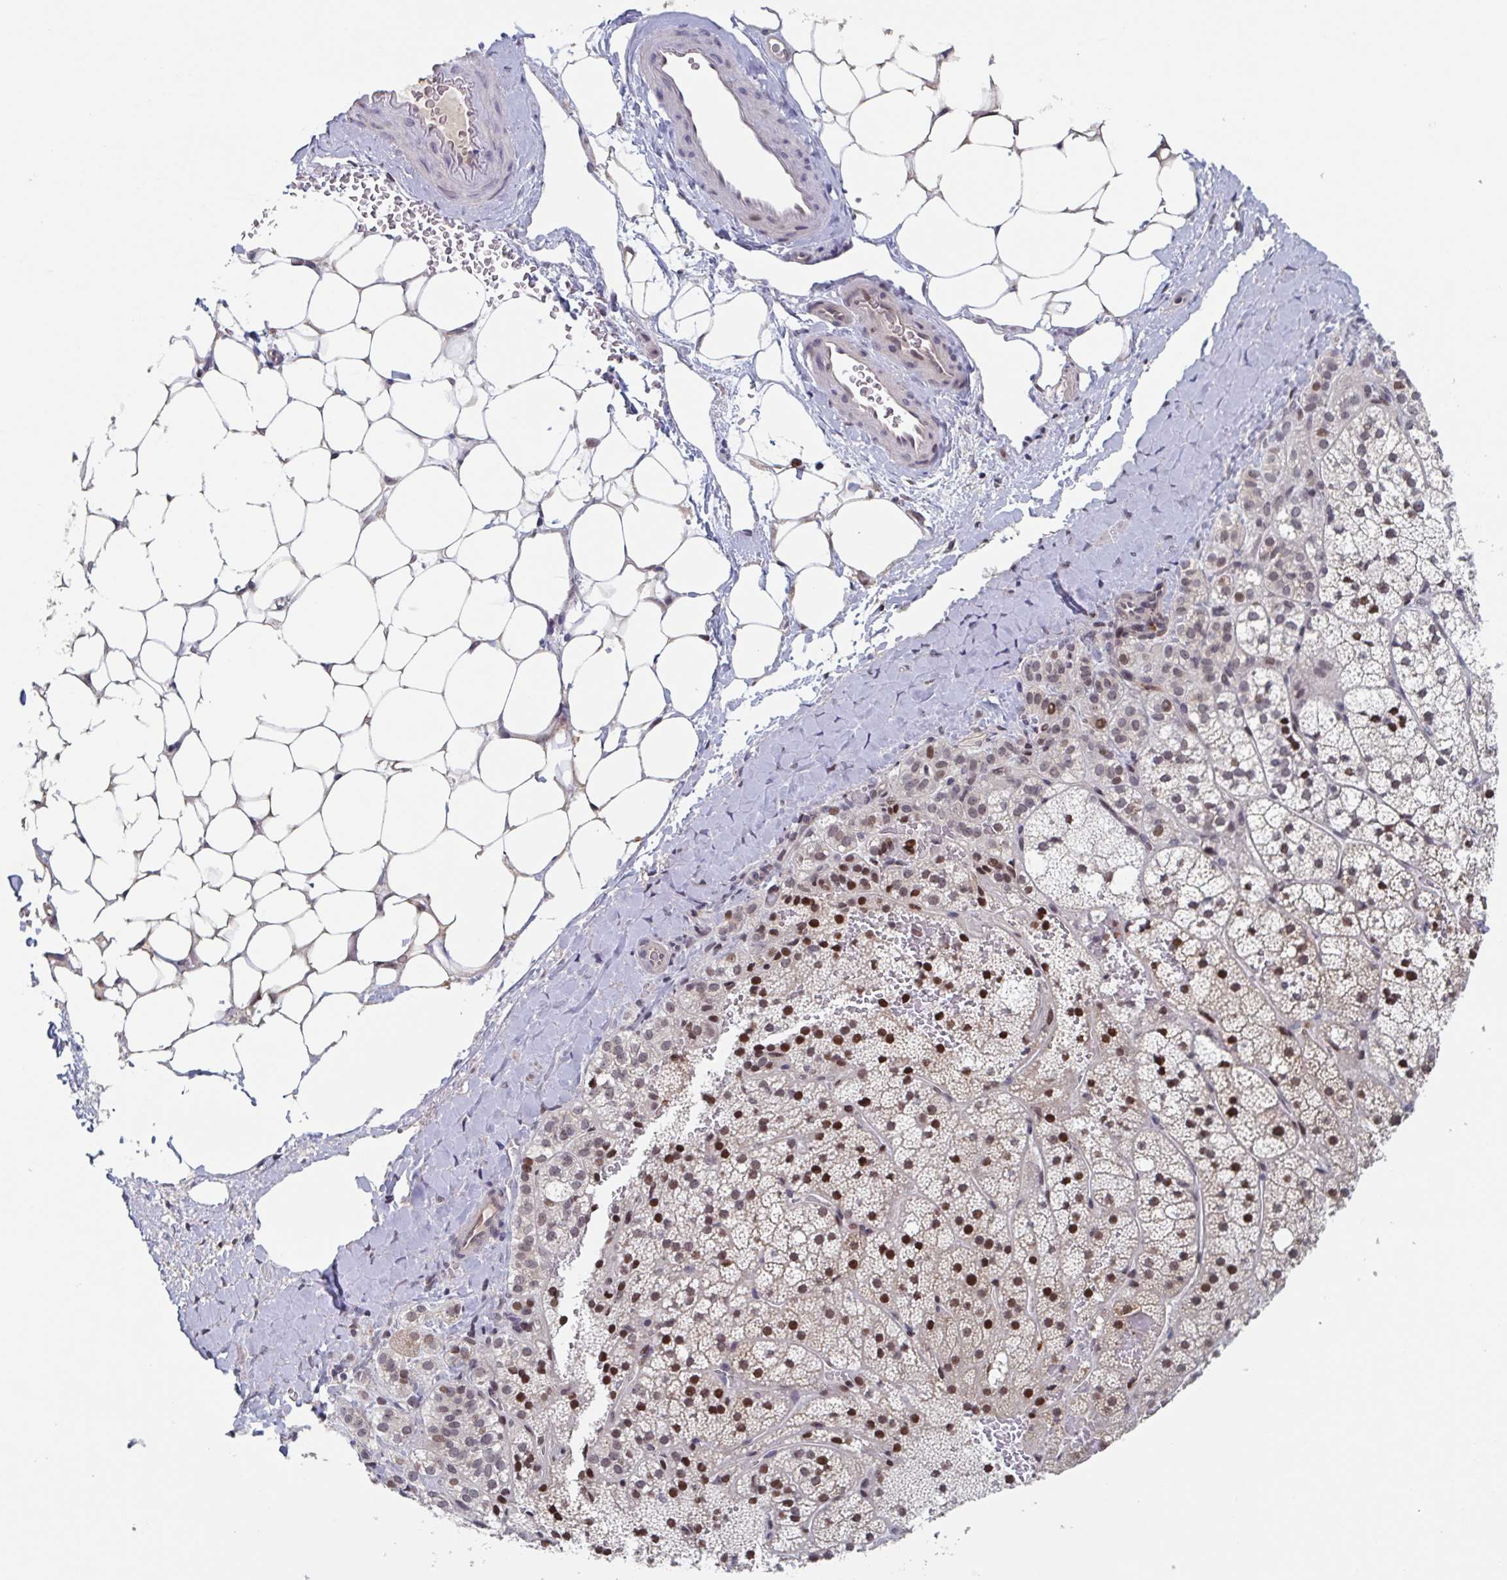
{"staining": {"intensity": "strong", "quantity": "25%-75%", "location": "nuclear"}, "tissue": "adrenal gland", "cell_type": "Glandular cells", "image_type": "normal", "snomed": [{"axis": "morphology", "description": "Normal tissue, NOS"}, {"axis": "topography", "description": "Adrenal gland"}], "caption": "A high-resolution histopathology image shows immunohistochemistry staining of benign adrenal gland, which exhibits strong nuclear staining in about 25%-75% of glandular cells.", "gene": "RNF212", "patient": {"sex": "male", "age": 53}}